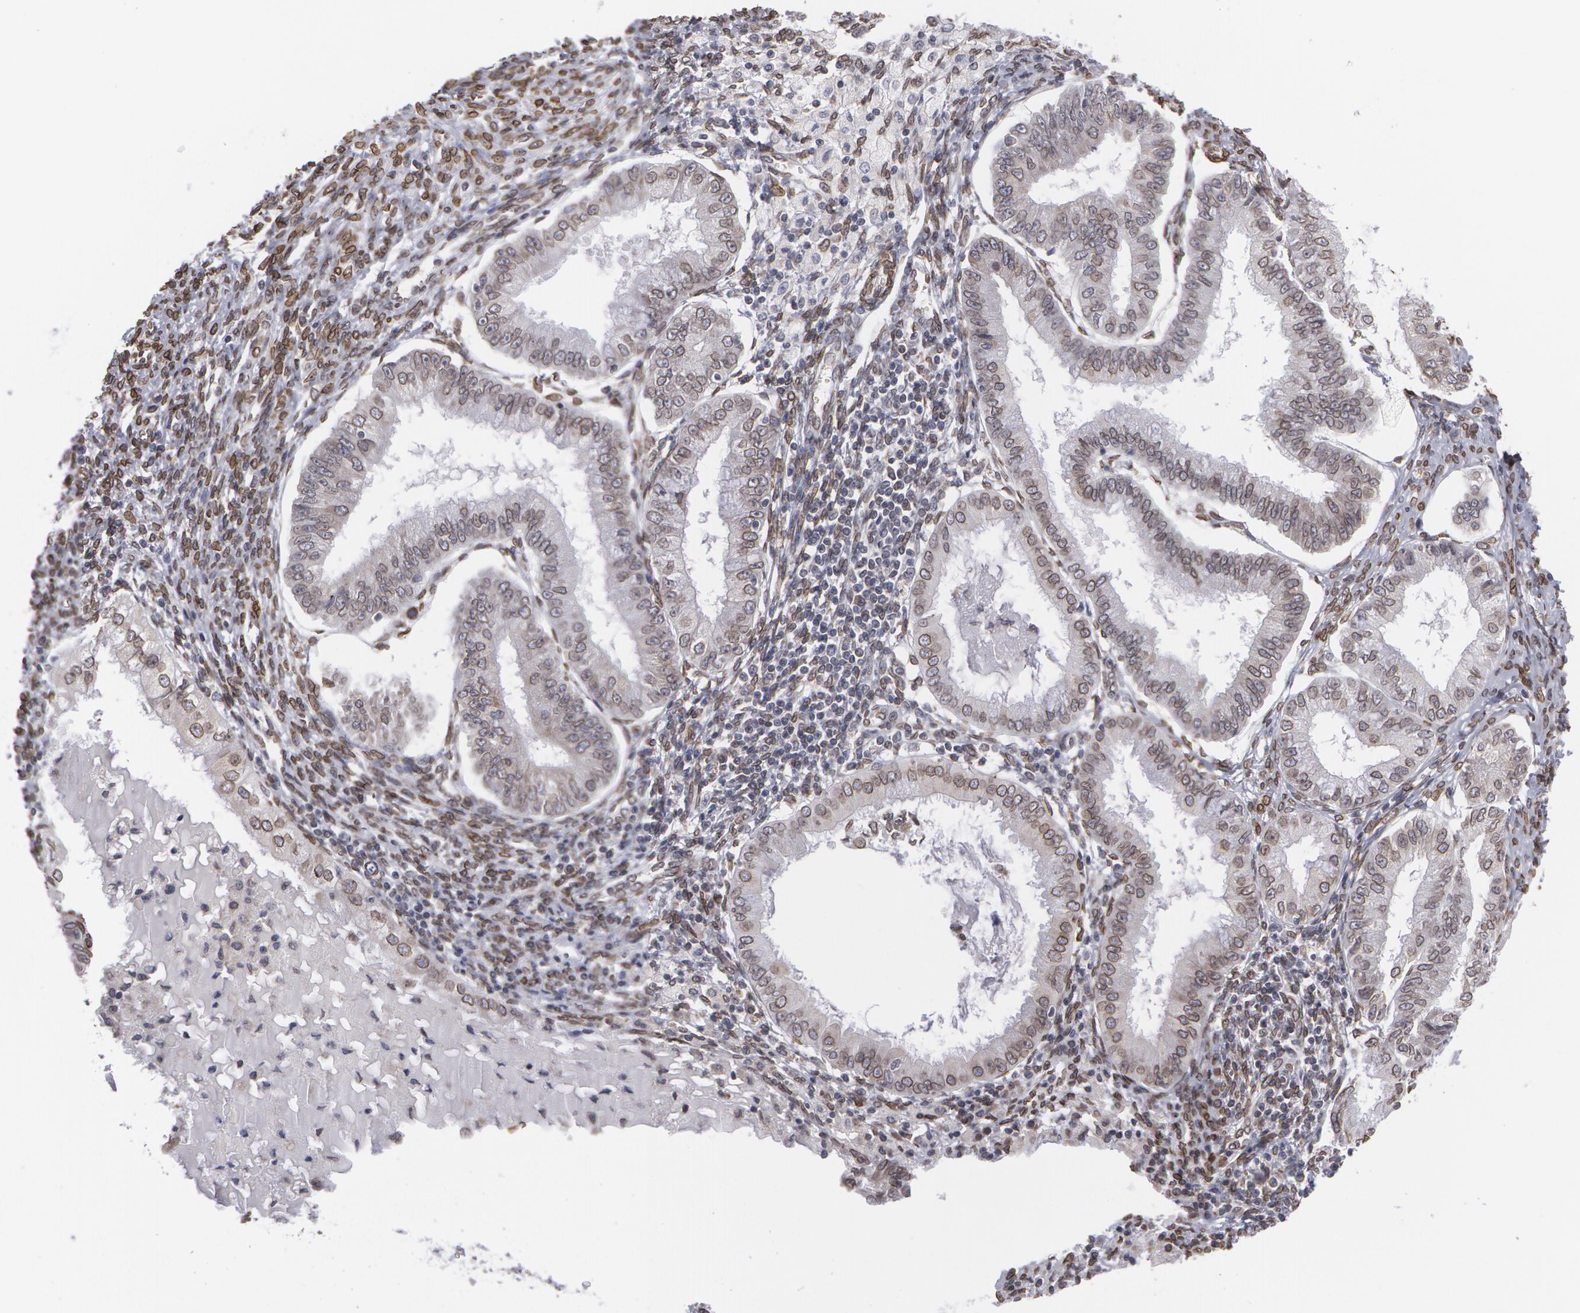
{"staining": {"intensity": "weak", "quantity": "<25%", "location": "nuclear"}, "tissue": "endometrial cancer", "cell_type": "Tumor cells", "image_type": "cancer", "snomed": [{"axis": "morphology", "description": "Adenocarcinoma, NOS"}, {"axis": "topography", "description": "Endometrium"}], "caption": "A histopathology image of endometrial cancer stained for a protein displays no brown staining in tumor cells. (Stains: DAB (3,3'-diaminobenzidine) immunohistochemistry with hematoxylin counter stain, Microscopy: brightfield microscopy at high magnification).", "gene": "EMD", "patient": {"sex": "female", "age": 76}}